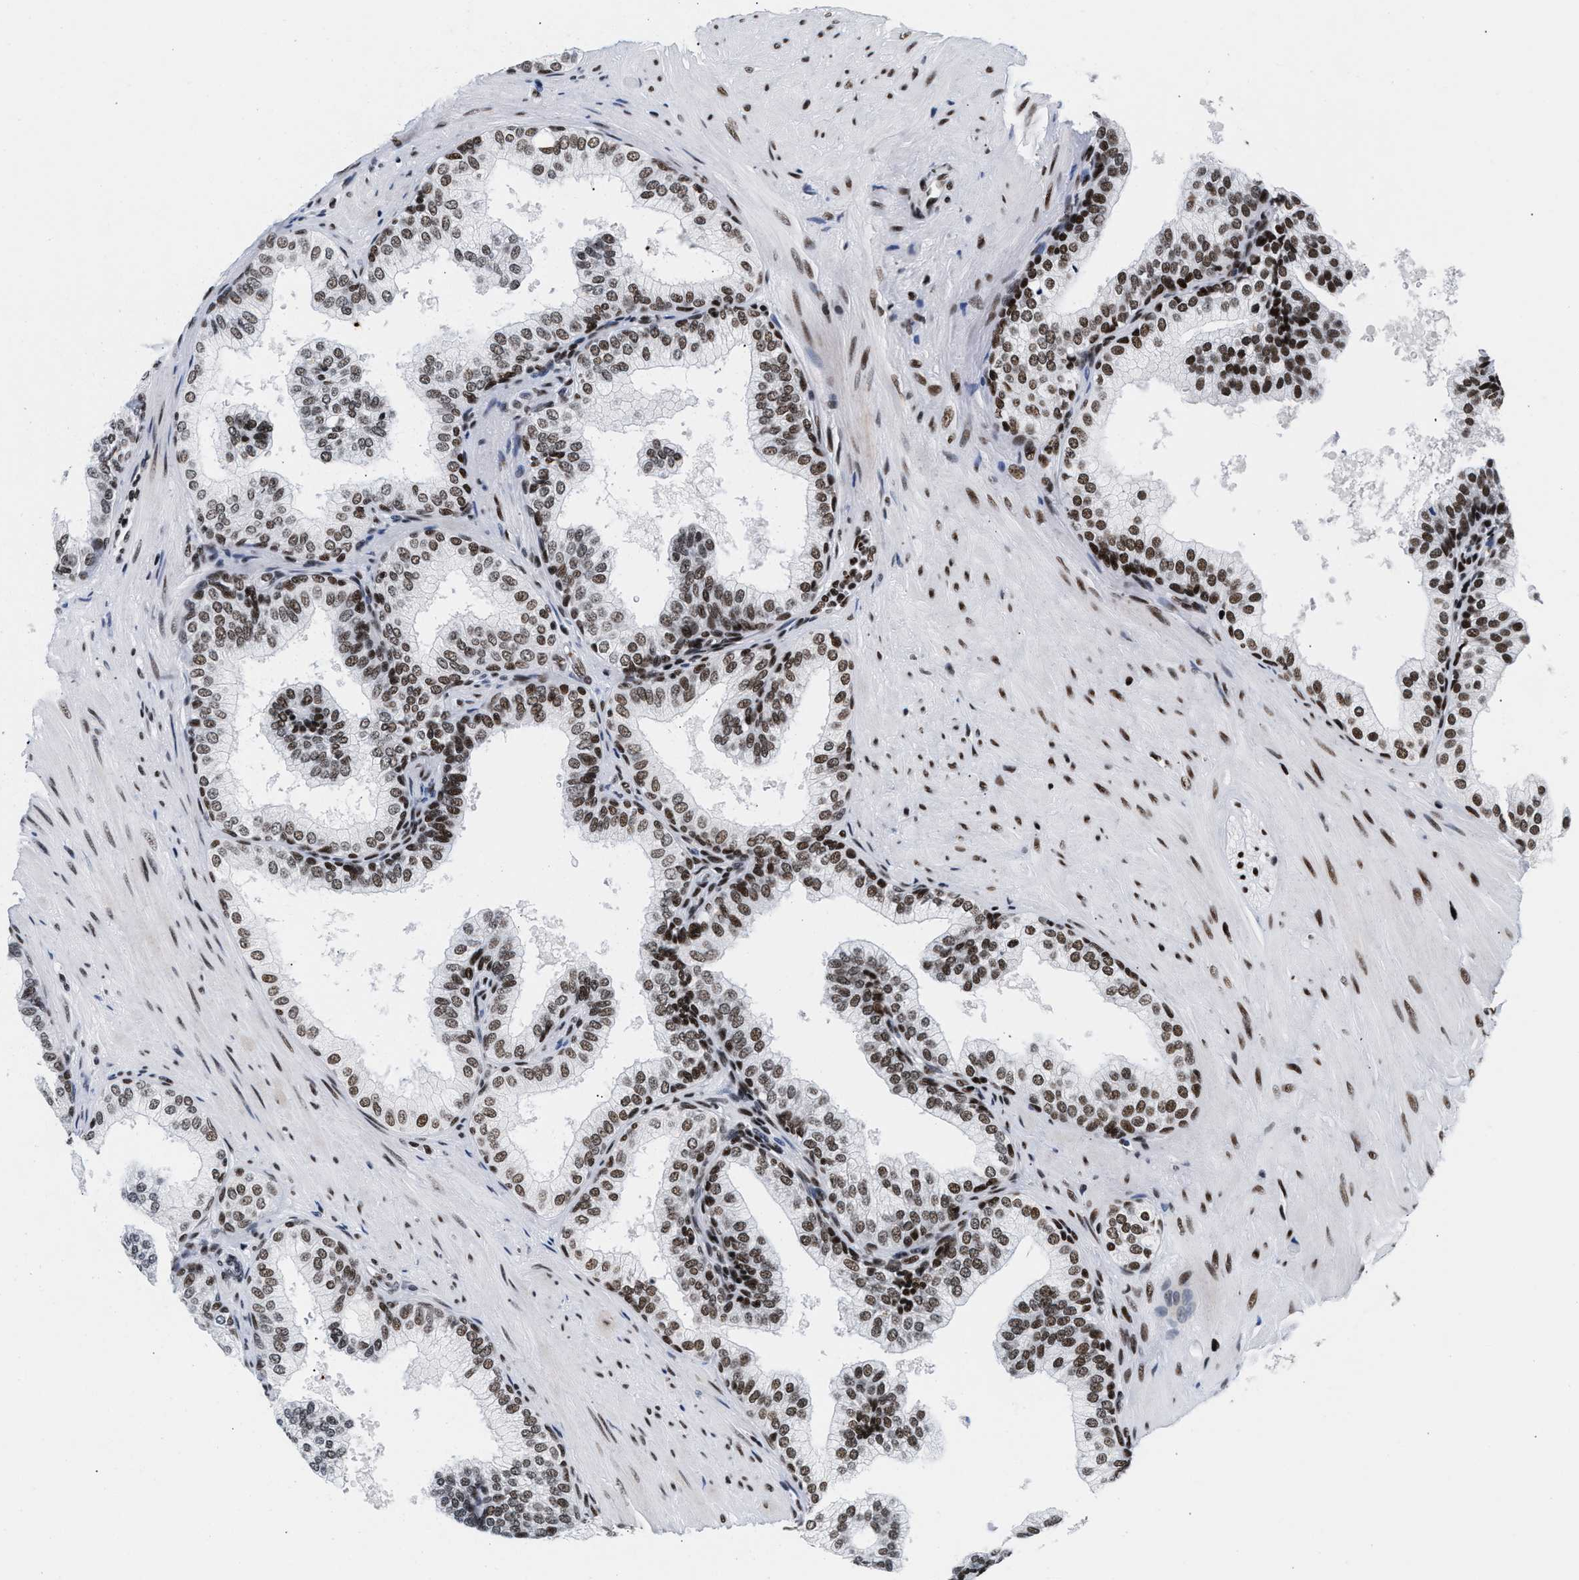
{"staining": {"intensity": "strong", "quantity": "25%-75%", "location": "nuclear"}, "tissue": "prostate", "cell_type": "Glandular cells", "image_type": "normal", "snomed": [{"axis": "morphology", "description": "Normal tissue, NOS"}, {"axis": "topography", "description": "Prostate"}], "caption": "Protein analysis of normal prostate shows strong nuclear staining in approximately 25%-75% of glandular cells. (DAB (3,3'-diaminobenzidine) IHC with brightfield microscopy, high magnification).", "gene": "RAD21", "patient": {"sex": "male", "age": 60}}